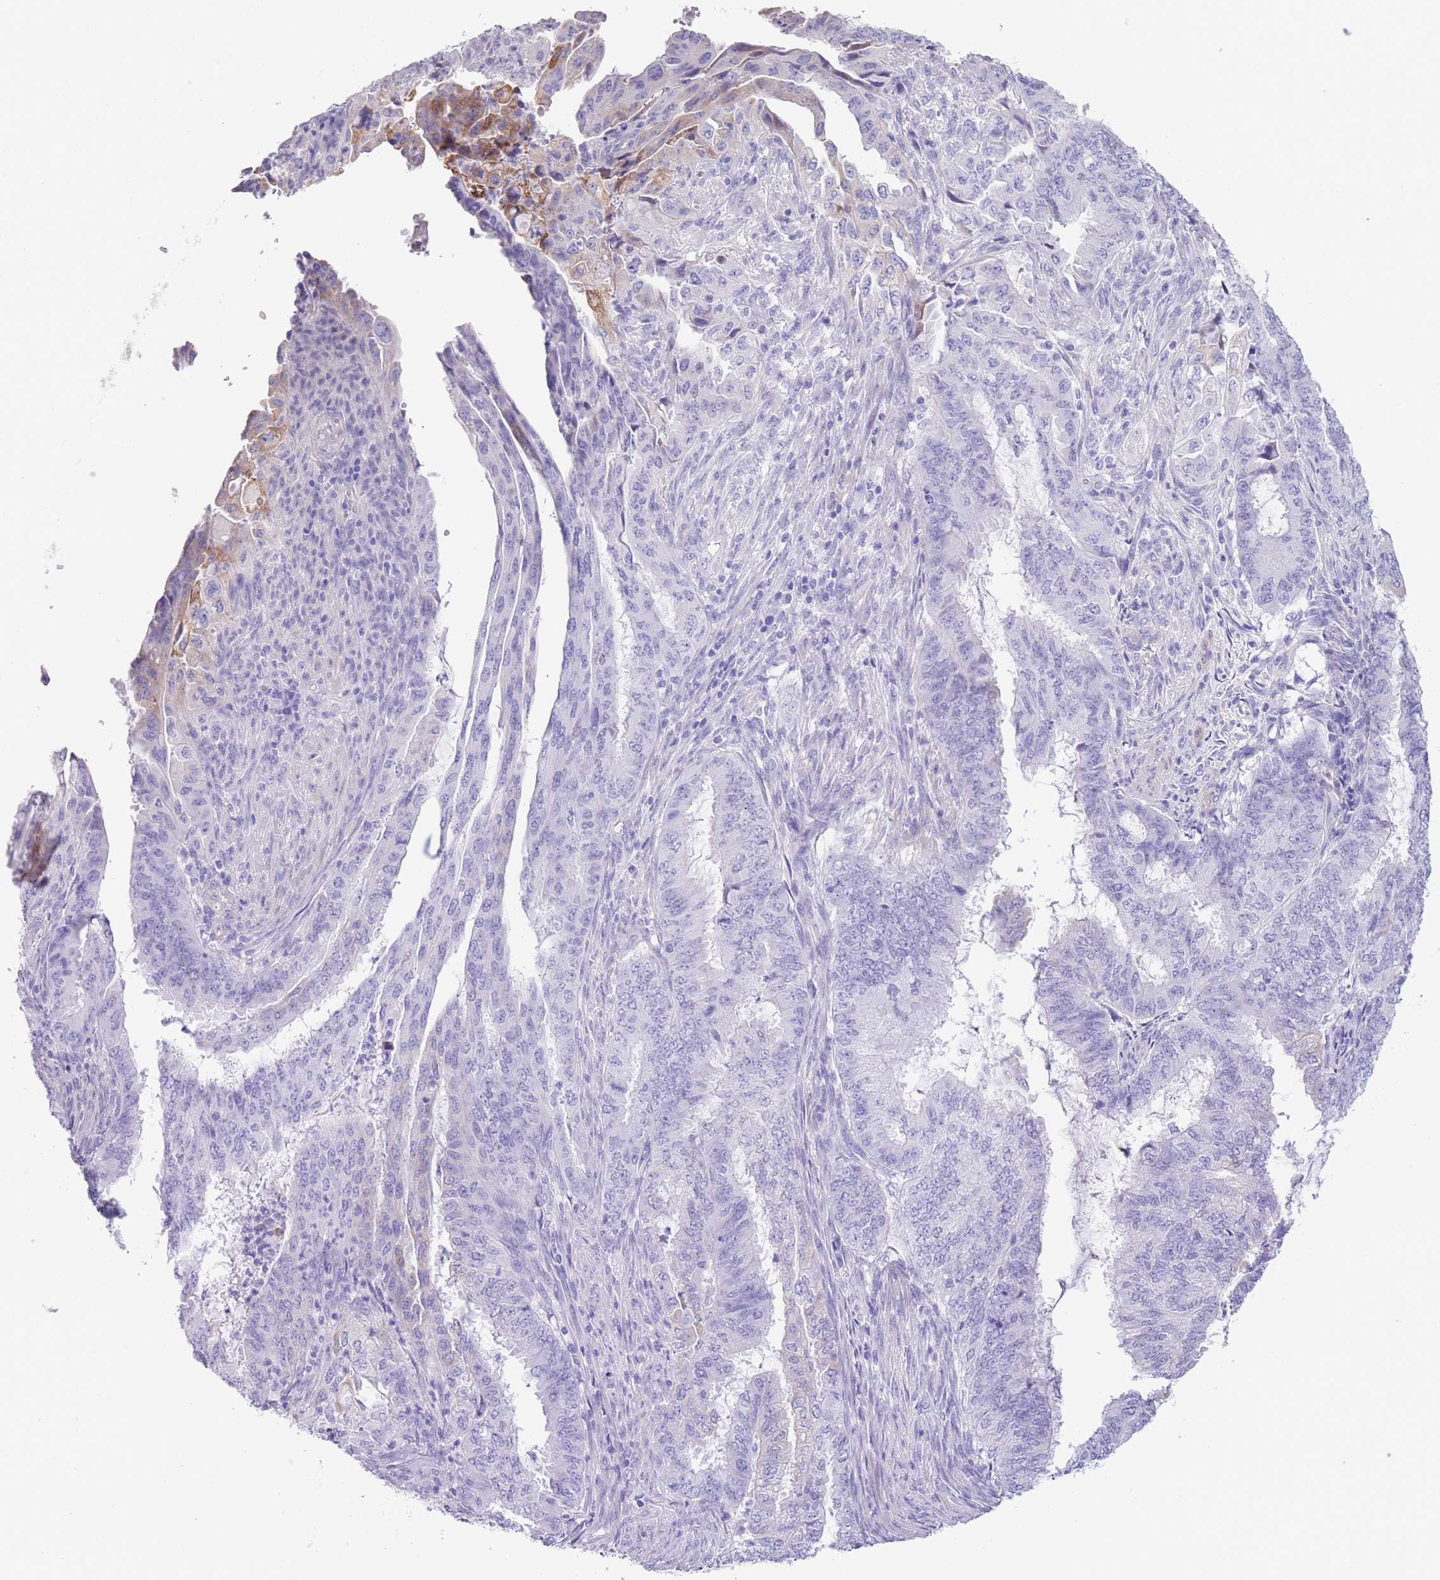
{"staining": {"intensity": "moderate", "quantity": "<25%", "location": "cytoplasmic/membranous"}, "tissue": "endometrial cancer", "cell_type": "Tumor cells", "image_type": "cancer", "snomed": [{"axis": "morphology", "description": "Adenocarcinoma, NOS"}, {"axis": "topography", "description": "Endometrium"}], "caption": "This is an image of immunohistochemistry staining of adenocarcinoma (endometrial), which shows moderate positivity in the cytoplasmic/membranous of tumor cells.", "gene": "RAI2", "patient": {"sex": "female", "age": 51}}